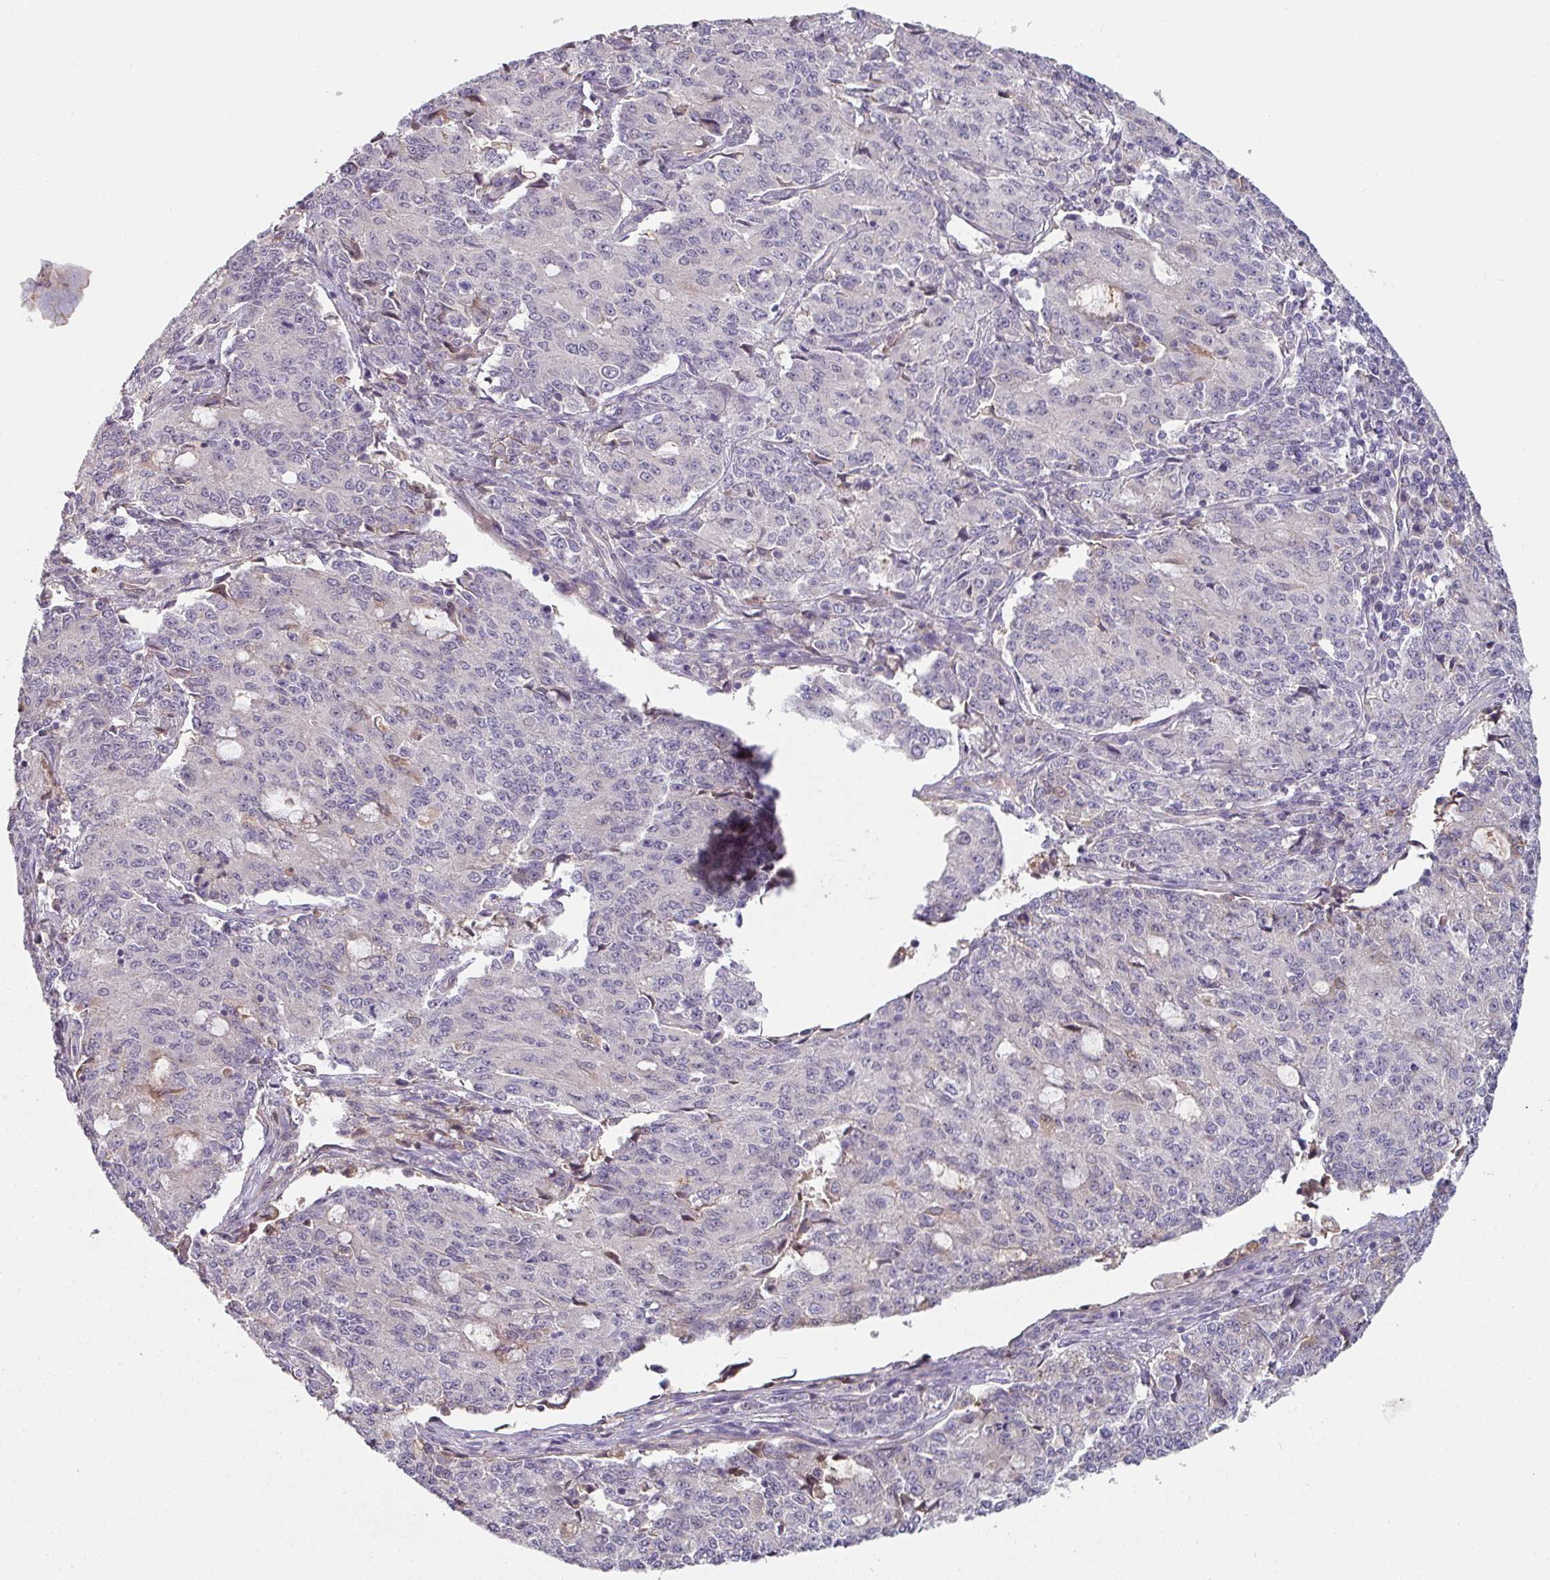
{"staining": {"intensity": "negative", "quantity": "none", "location": "none"}, "tissue": "endometrial cancer", "cell_type": "Tumor cells", "image_type": "cancer", "snomed": [{"axis": "morphology", "description": "Adenocarcinoma, NOS"}, {"axis": "topography", "description": "Endometrium"}], "caption": "The micrograph demonstrates no staining of tumor cells in endometrial cancer (adenocarcinoma). (Stains: DAB (3,3'-diaminobenzidine) immunohistochemistry with hematoxylin counter stain, Microscopy: brightfield microscopy at high magnification).", "gene": "CEP78", "patient": {"sex": "female", "age": 50}}